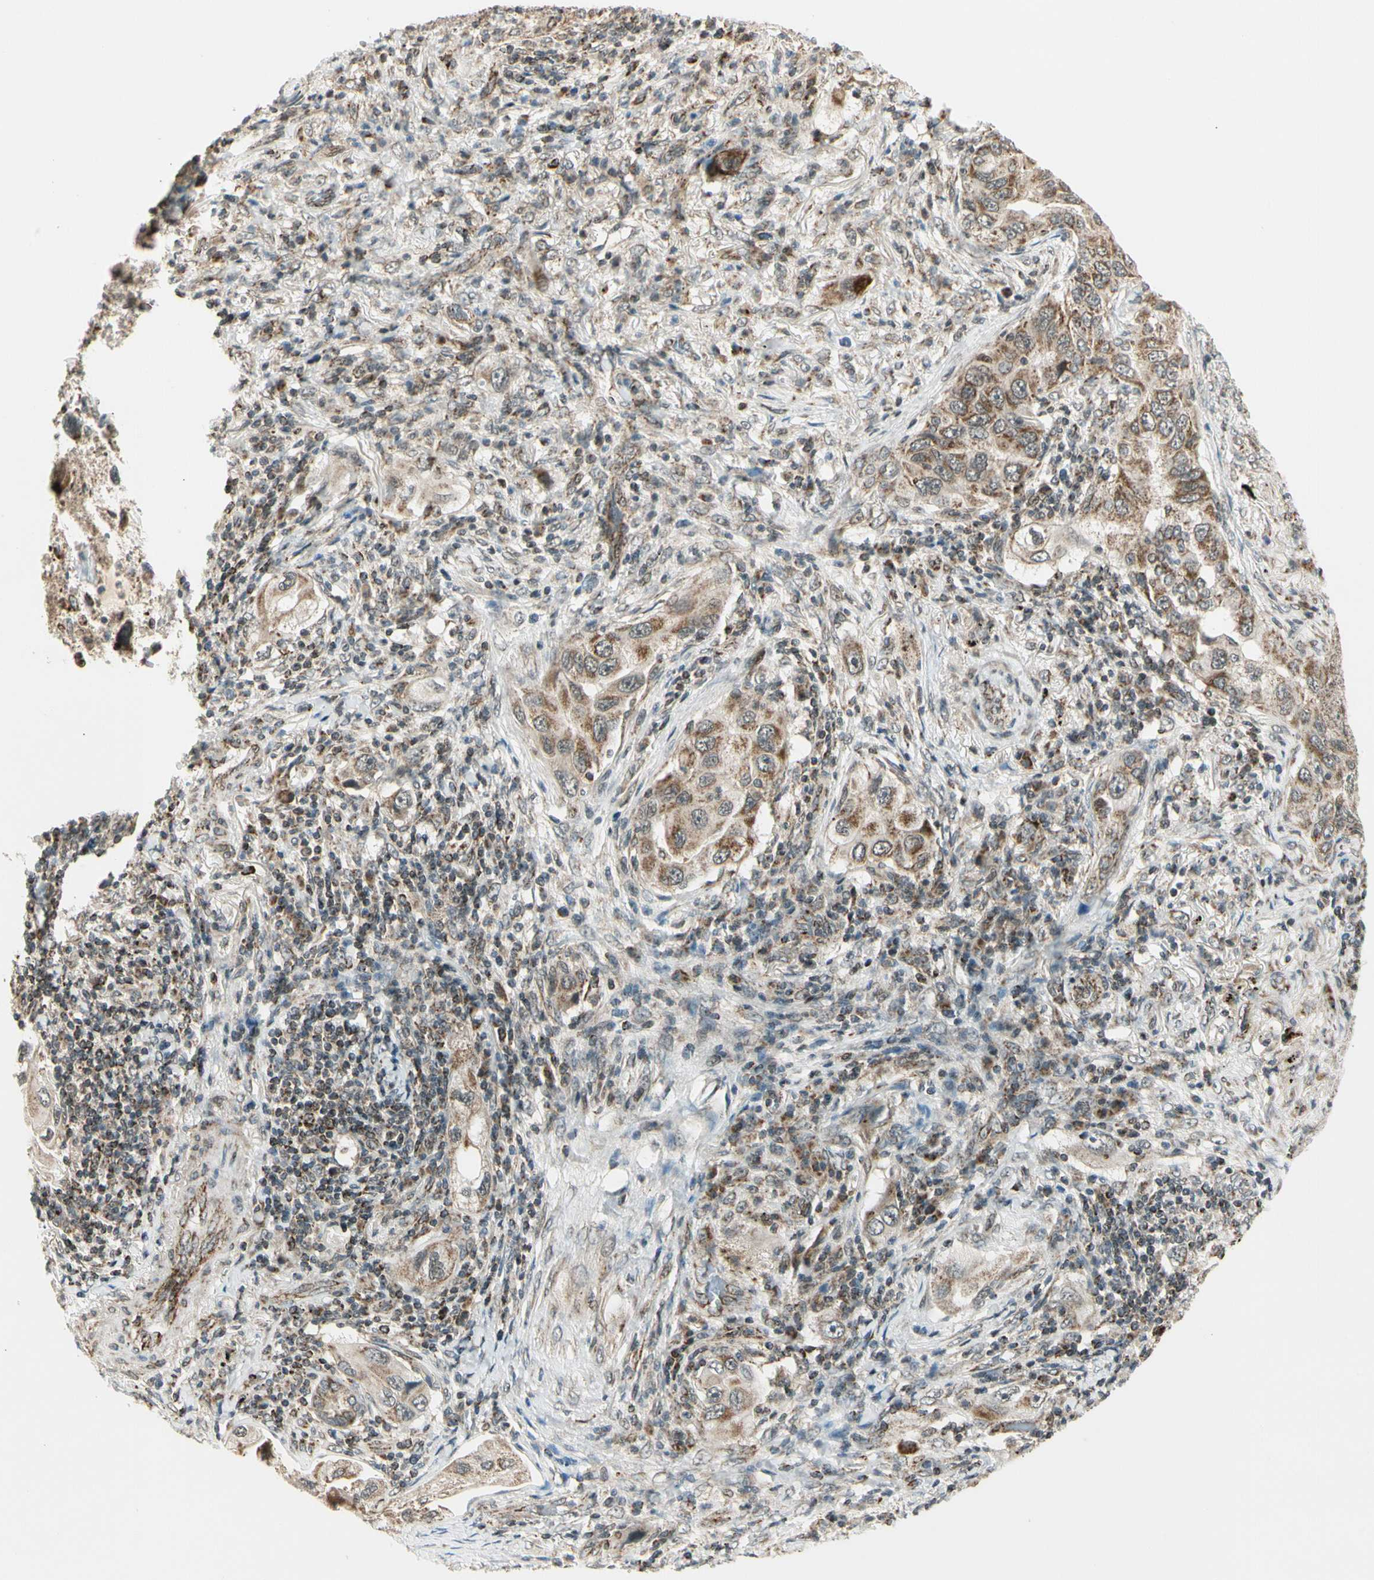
{"staining": {"intensity": "moderate", "quantity": ">75%", "location": "cytoplasmic/membranous"}, "tissue": "lung cancer", "cell_type": "Tumor cells", "image_type": "cancer", "snomed": [{"axis": "morphology", "description": "Adenocarcinoma, NOS"}, {"axis": "topography", "description": "Lung"}], "caption": "Lung cancer stained with DAB (3,3'-diaminobenzidine) IHC displays medium levels of moderate cytoplasmic/membranous expression in approximately >75% of tumor cells. (Brightfield microscopy of DAB IHC at high magnification).", "gene": "KHDC4", "patient": {"sex": "female", "age": 65}}